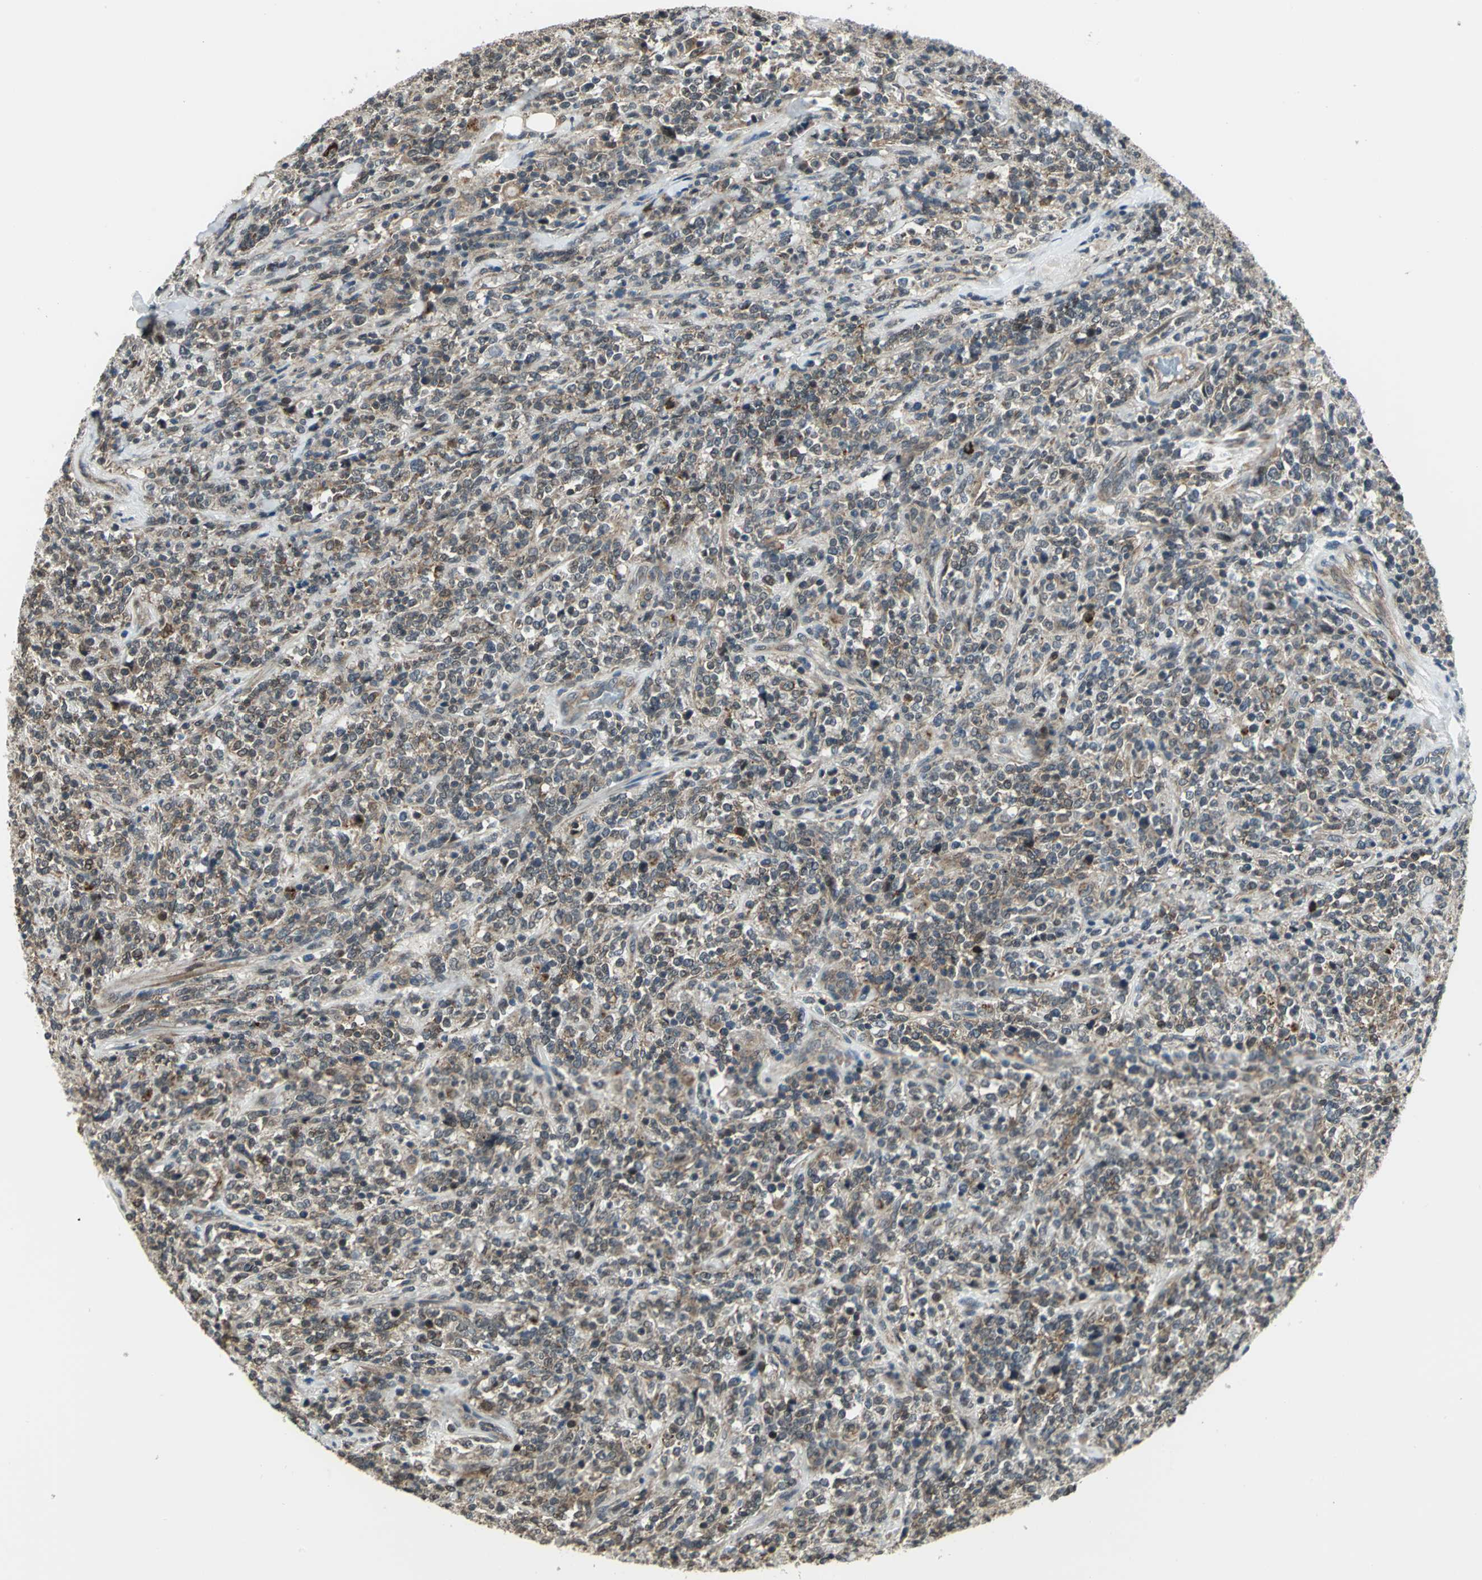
{"staining": {"intensity": "moderate", "quantity": "25%-75%", "location": "cytoplasmic/membranous"}, "tissue": "lymphoma", "cell_type": "Tumor cells", "image_type": "cancer", "snomed": [{"axis": "morphology", "description": "Malignant lymphoma, non-Hodgkin's type, High grade"}, {"axis": "topography", "description": "Soft tissue"}], "caption": "Lymphoma tissue demonstrates moderate cytoplasmic/membranous staining in approximately 25%-75% of tumor cells (Brightfield microscopy of DAB IHC at high magnification).", "gene": "PLAGL2", "patient": {"sex": "male", "age": 18}}